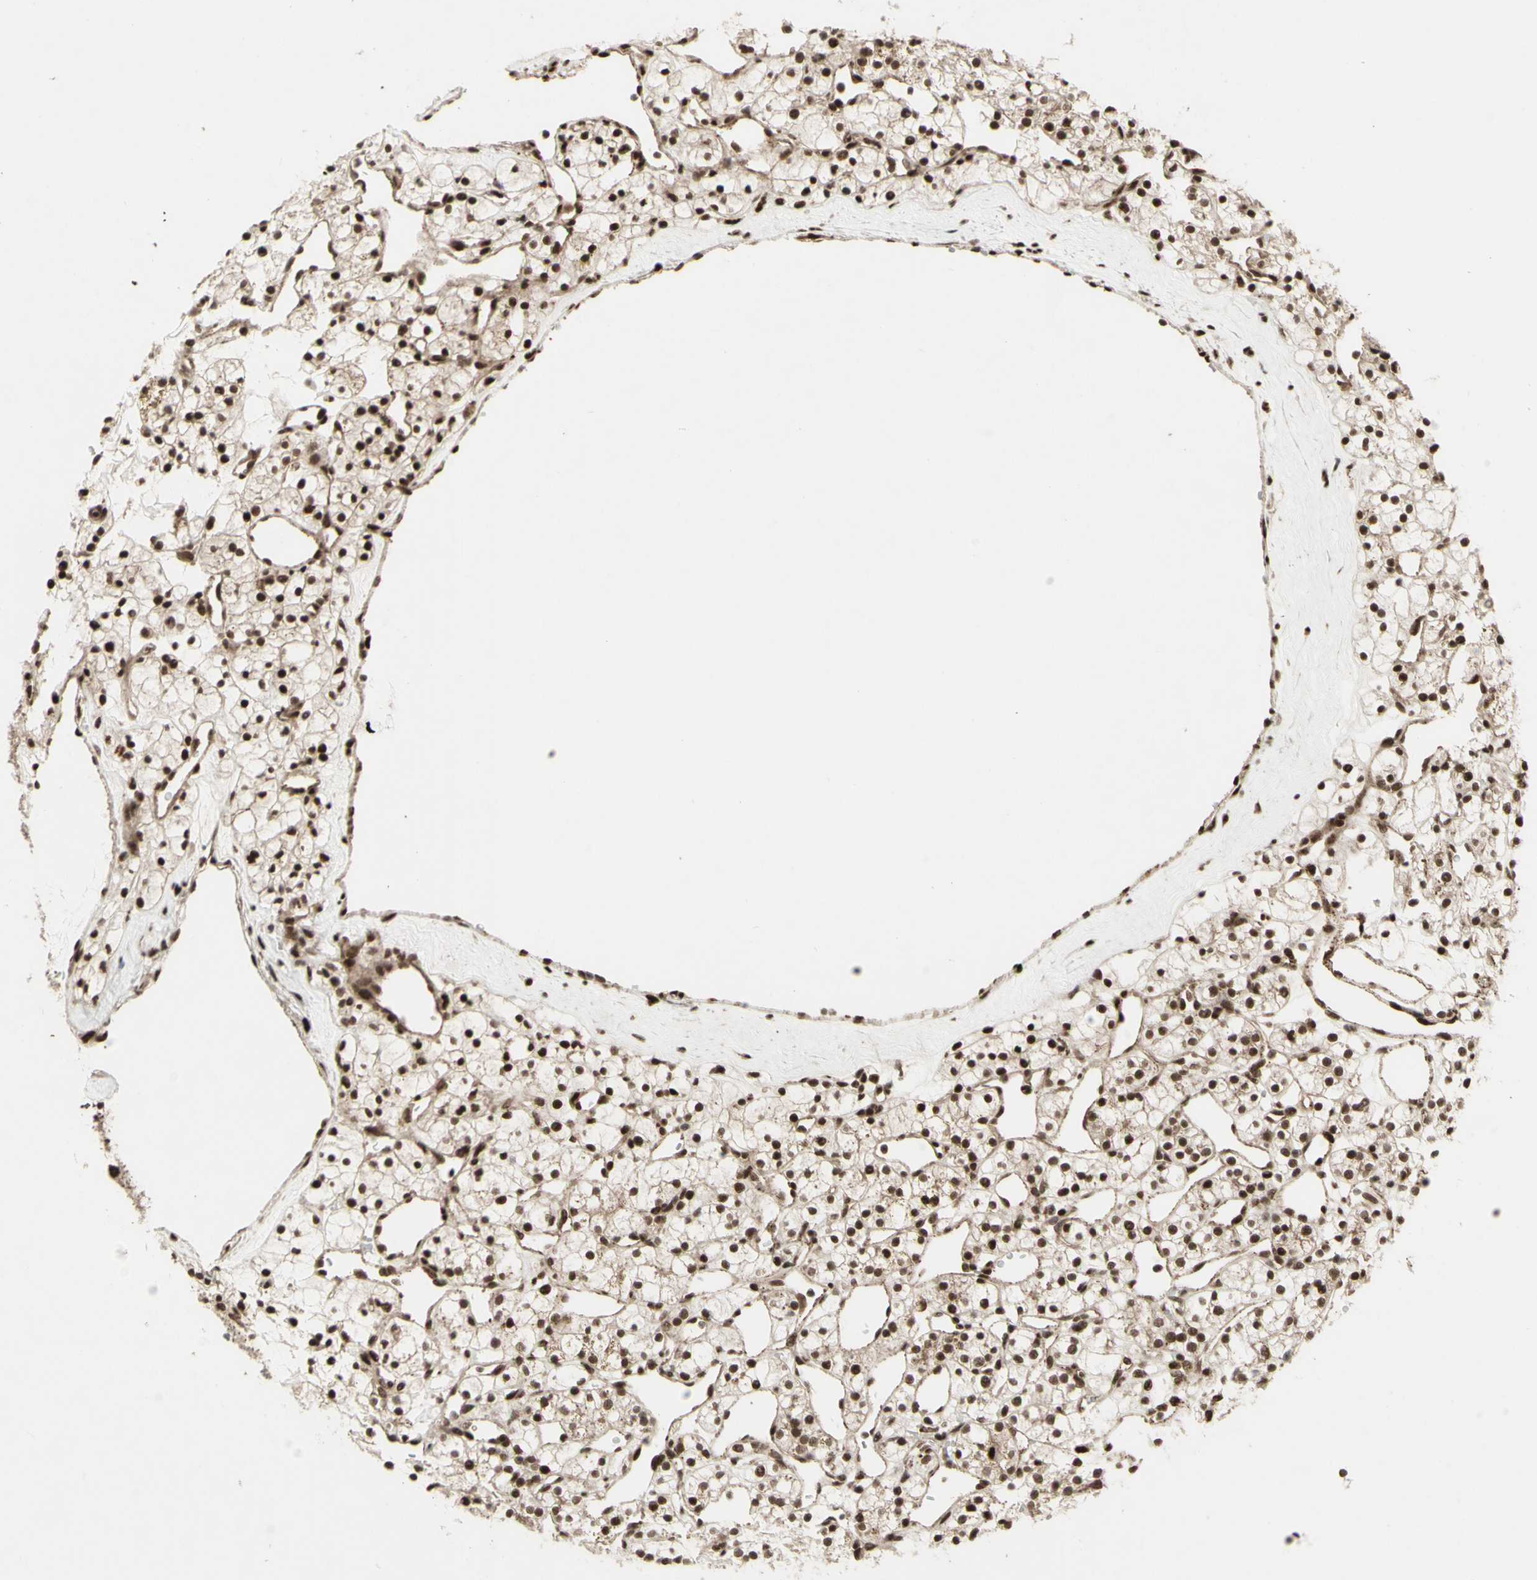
{"staining": {"intensity": "strong", "quantity": ">75%", "location": "cytoplasmic/membranous,nuclear"}, "tissue": "renal cancer", "cell_type": "Tumor cells", "image_type": "cancer", "snomed": [{"axis": "morphology", "description": "Adenocarcinoma, NOS"}, {"axis": "topography", "description": "Kidney"}], "caption": "Tumor cells show high levels of strong cytoplasmic/membranous and nuclear expression in approximately >75% of cells in human adenocarcinoma (renal).", "gene": "CBX1", "patient": {"sex": "female", "age": 60}}